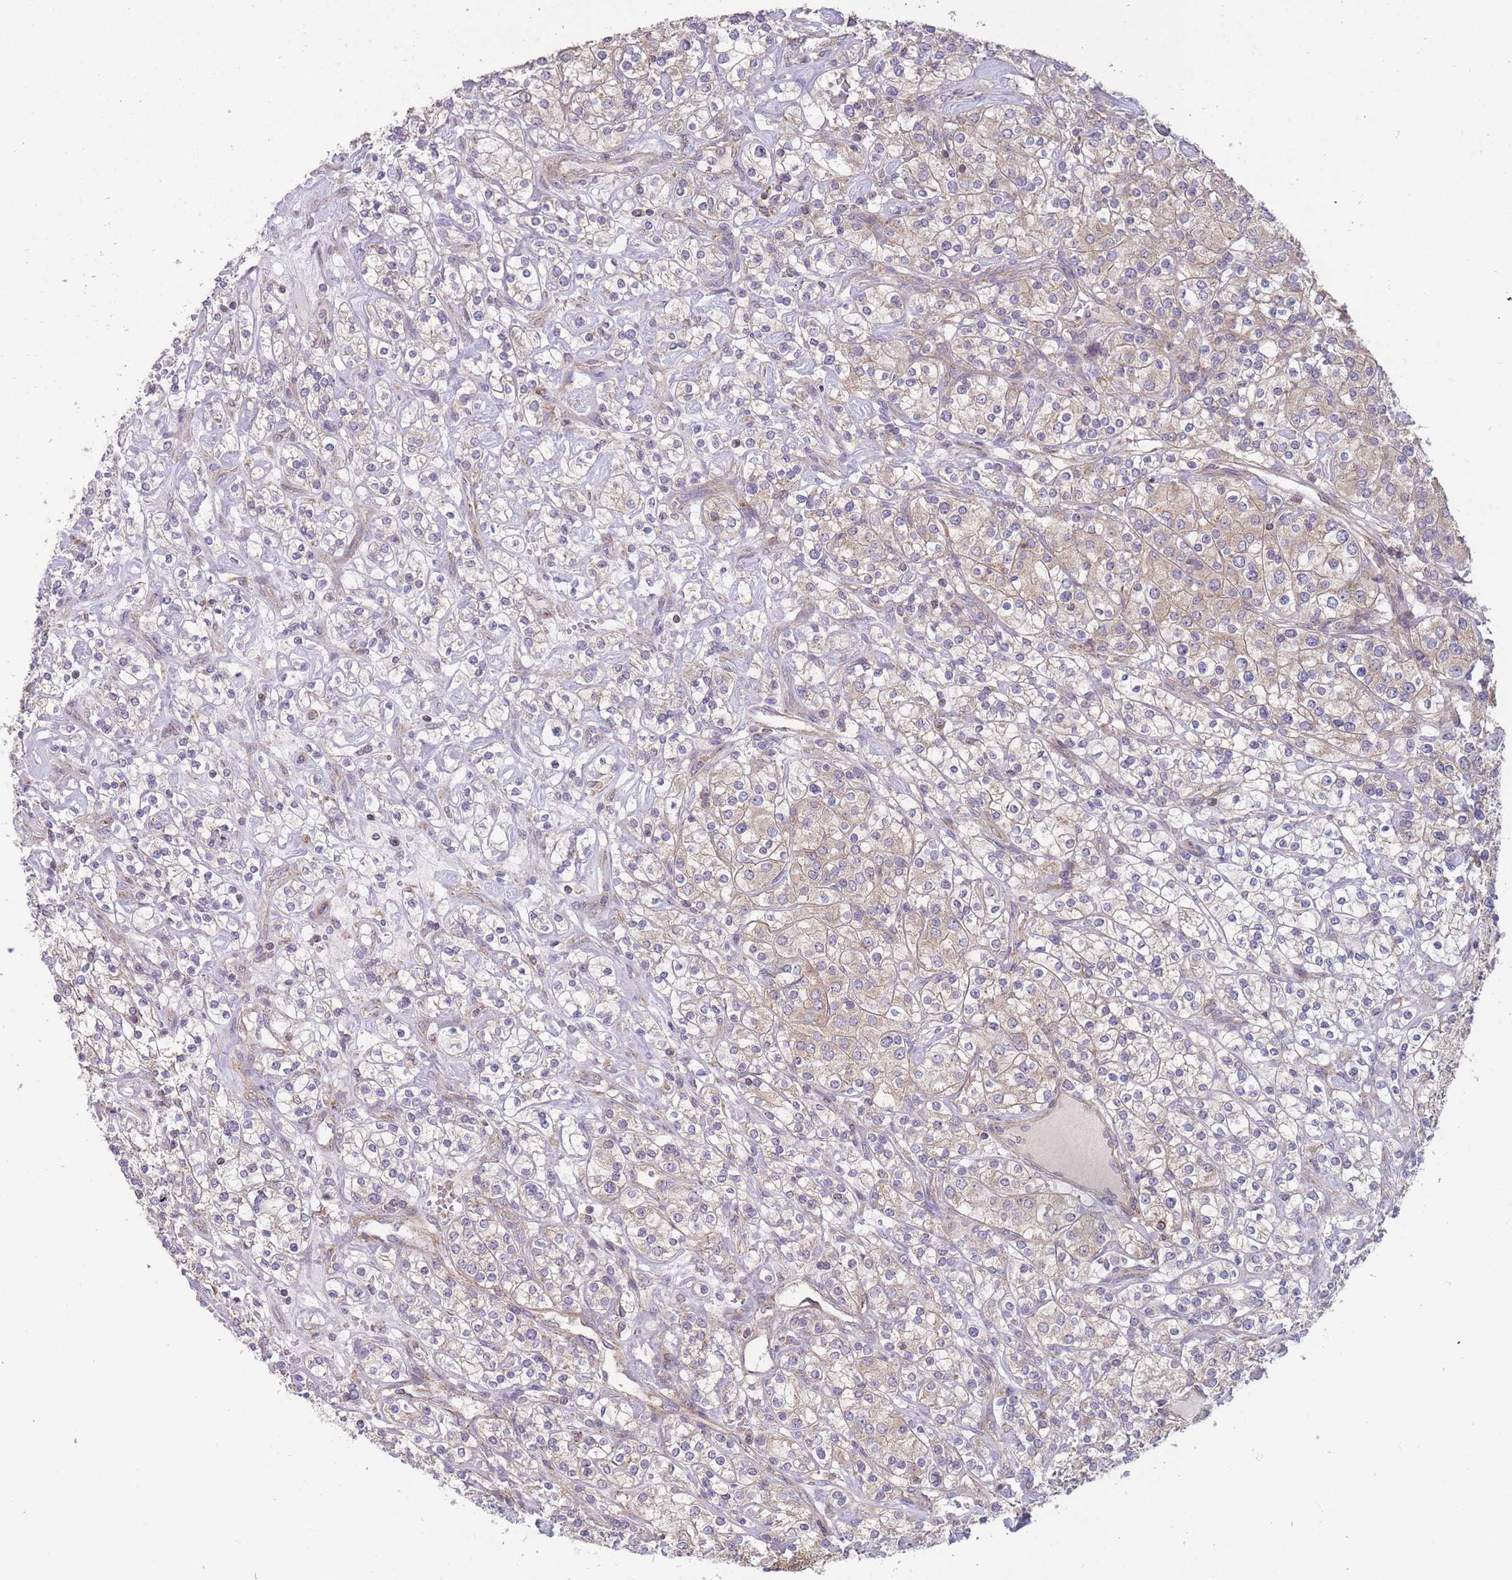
{"staining": {"intensity": "weak", "quantity": "<25%", "location": "cytoplasmic/membranous"}, "tissue": "renal cancer", "cell_type": "Tumor cells", "image_type": "cancer", "snomed": [{"axis": "morphology", "description": "Adenocarcinoma, NOS"}, {"axis": "topography", "description": "Kidney"}], "caption": "Micrograph shows no significant protein expression in tumor cells of renal adenocarcinoma. The staining is performed using DAB brown chromogen with nuclei counter-stained in using hematoxylin.", "gene": "NDUFA9", "patient": {"sex": "male", "age": 77}}